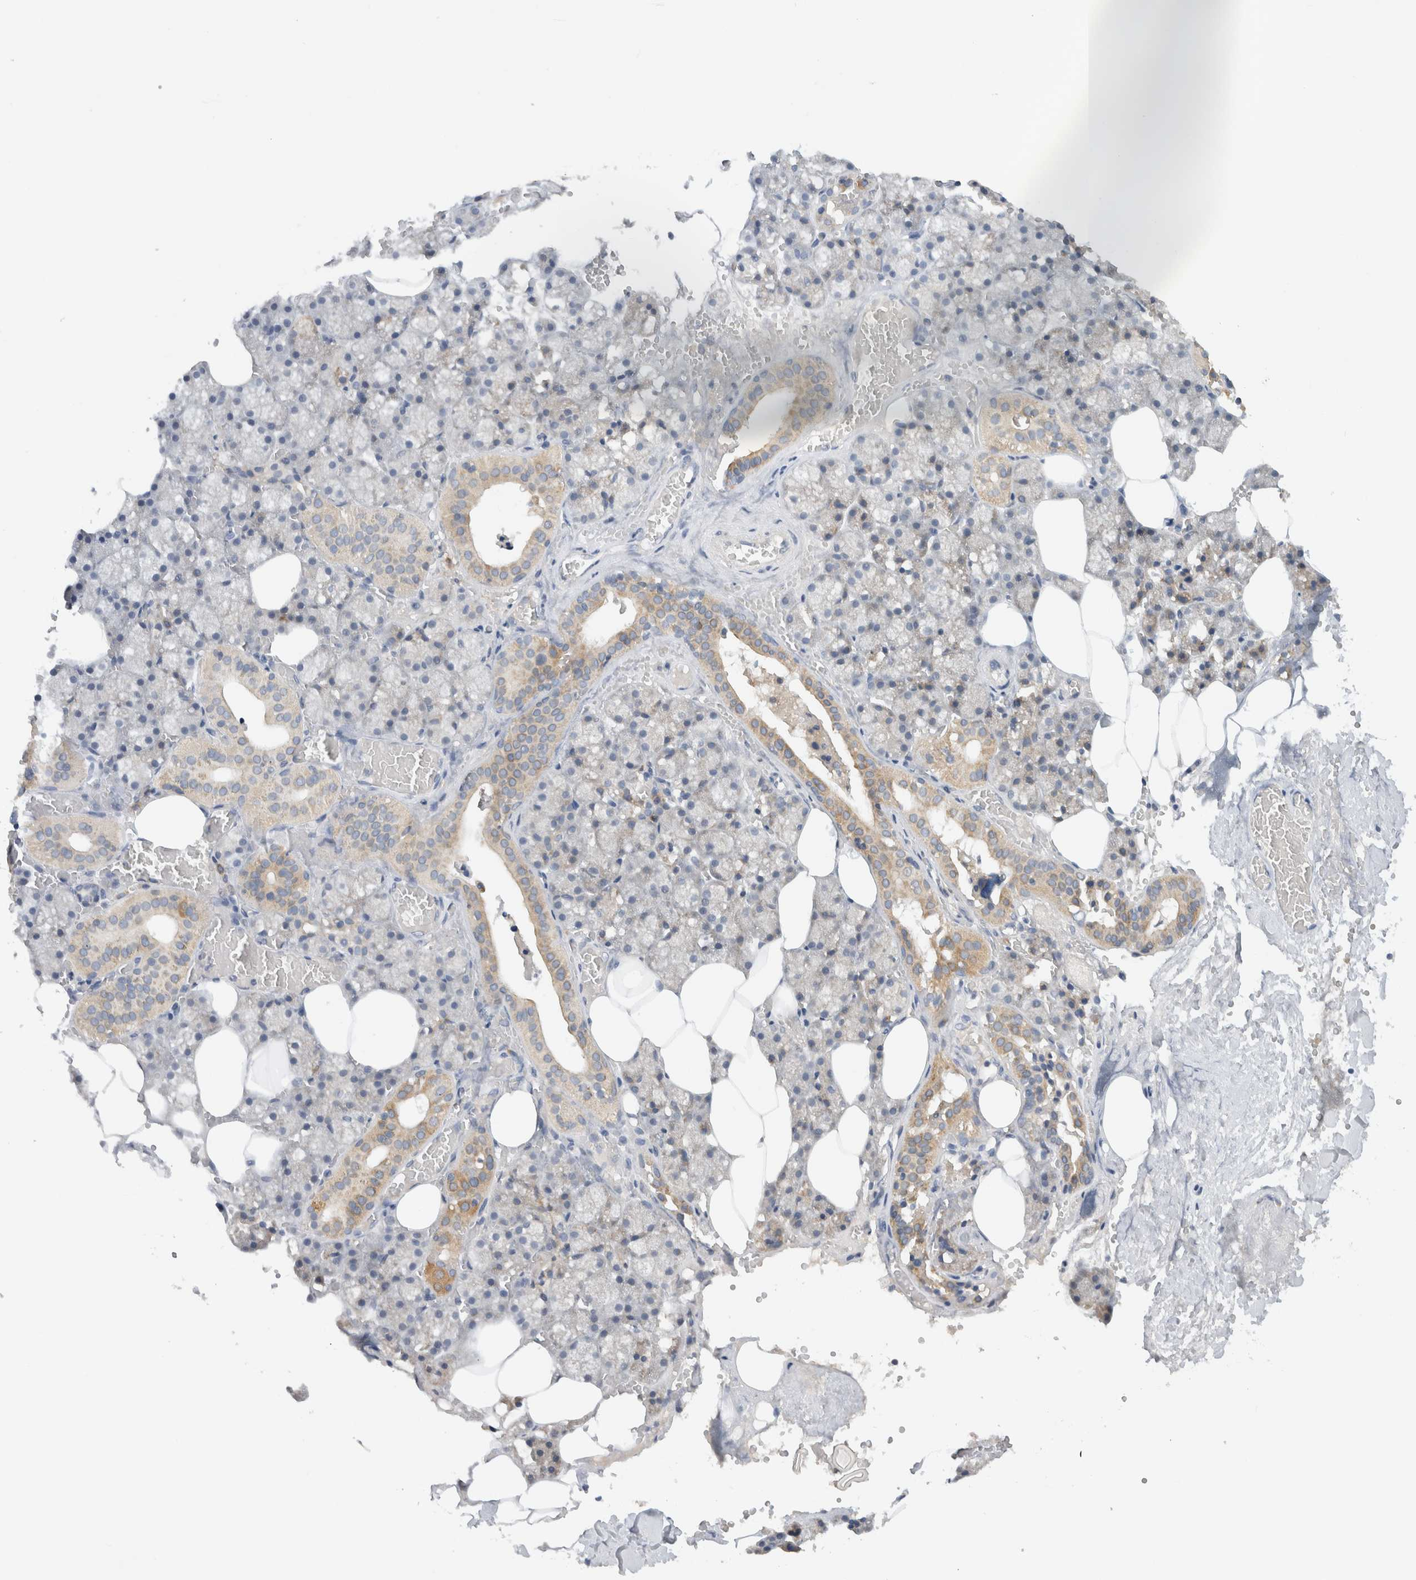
{"staining": {"intensity": "moderate", "quantity": "<25%", "location": "cytoplasmic/membranous"}, "tissue": "salivary gland", "cell_type": "Glandular cells", "image_type": "normal", "snomed": [{"axis": "morphology", "description": "Normal tissue, NOS"}, {"axis": "topography", "description": "Salivary gland"}], "caption": "IHC micrograph of benign salivary gland: human salivary gland stained using immunohistochemistry (IHC) shows low levels of moderate protein expression localized specifically in the cytoplasmic/membranous of glandular cells, appearing as a cytoplasmic/membranous brown color.", "gene": "AMPD1", "patient": {"sex": "male", "age": 62}}